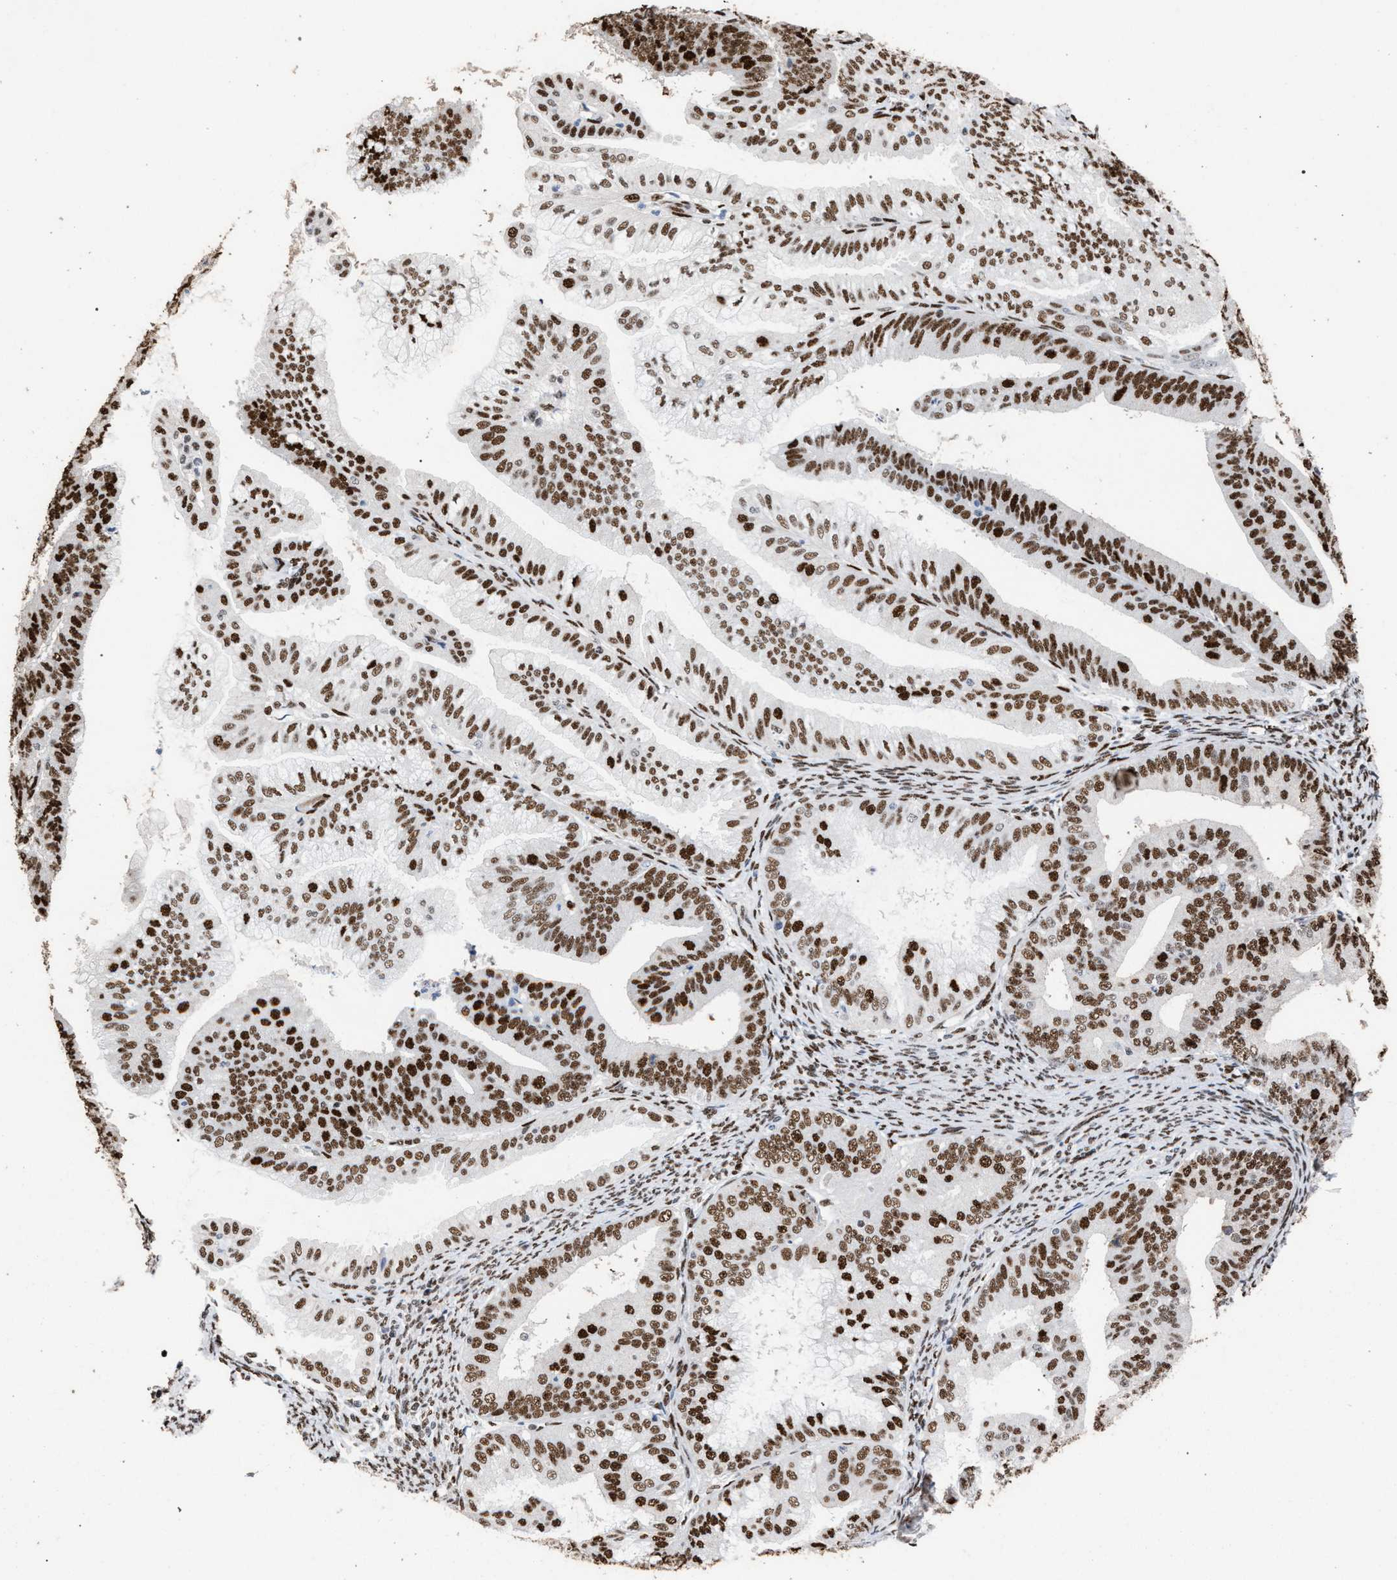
{"staining": {"intensity": "moderate", "quantity": ">75%", "location": "nuclear"}, "tissue": "endometrial cancer", "cell_type": "Tumor cells", "image_type": "cancer", "snomed": [{"axis": "morphology", "description": "Adenocarcinoma, NOS"}, {"axis": "topography", "description": "Endometrium"}], "caption": "Immunohistochemical staining of human endometrial adenocarcinoma displays moderate nuclear protein expression in approximately >75% of tumor cells. The staining was performed using DAB (3,3'-diaminobenzidine), with brown indicating positive protein expression. Nuclei are stained blue with hematoxylin.", "gene": "TP53BP1", "patient": {"sex": "female", "age": 63}}